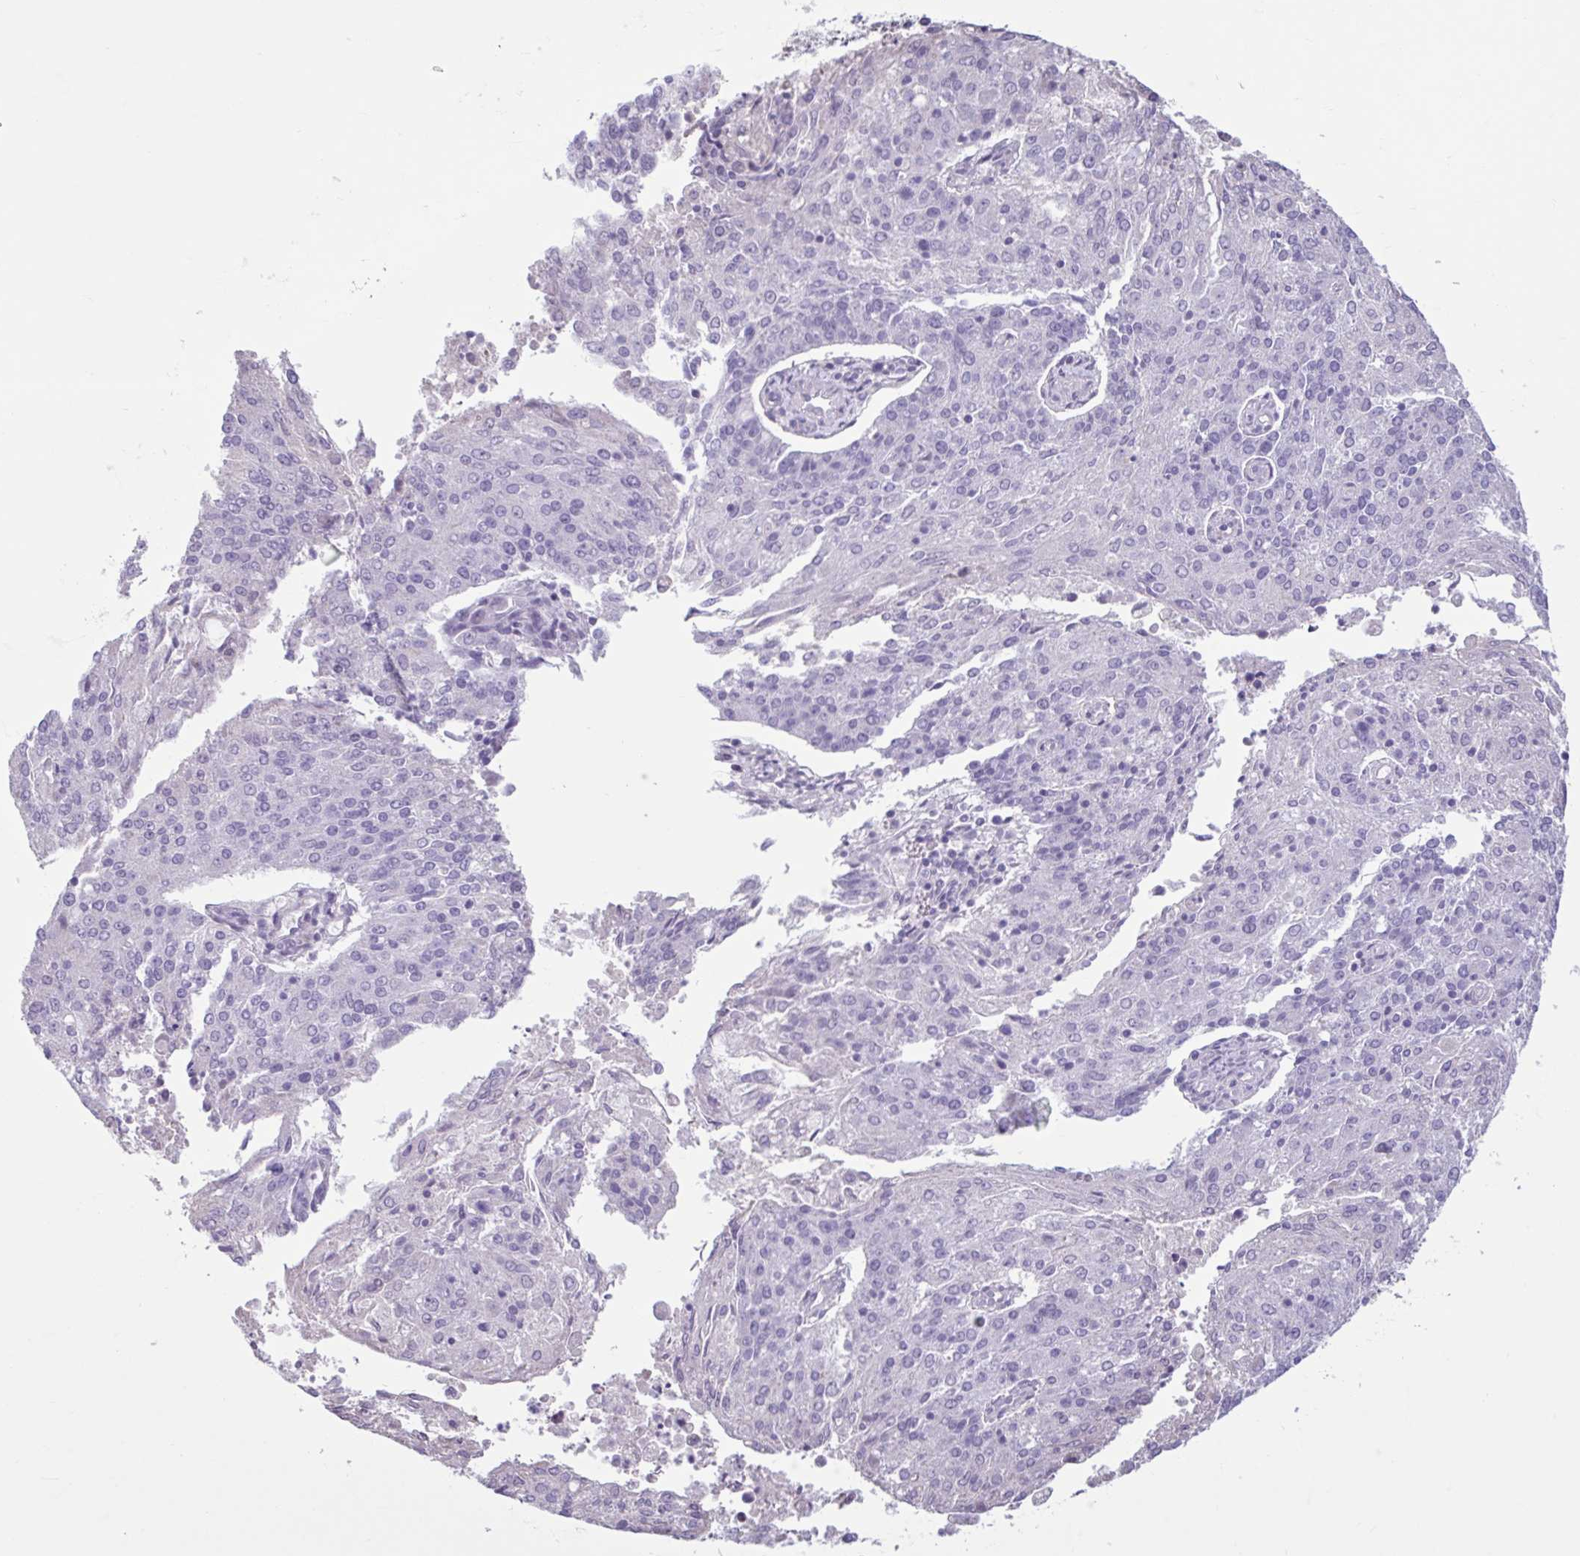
{"staining": {"intensity": "negative", "quantity": "none", "location": "none"}, "tissue": "endometrial cancer", "cell_type": "Tumor cells", "image_type": "cancer", "snomed": [{"axis": "morphology", "description": "Adenocarcinoma, NOS"}, {"axis": "topography", "description": "Endometrium"}], "caption": "Immunohistochemistry (IHC) photomicrograph of adenocarcinoma (endometrial) stained for a protein (brown), which exhibits no staining in tumor cells.", "gene": "CDH19", "patient": {"sex": "female", "age": 82}}